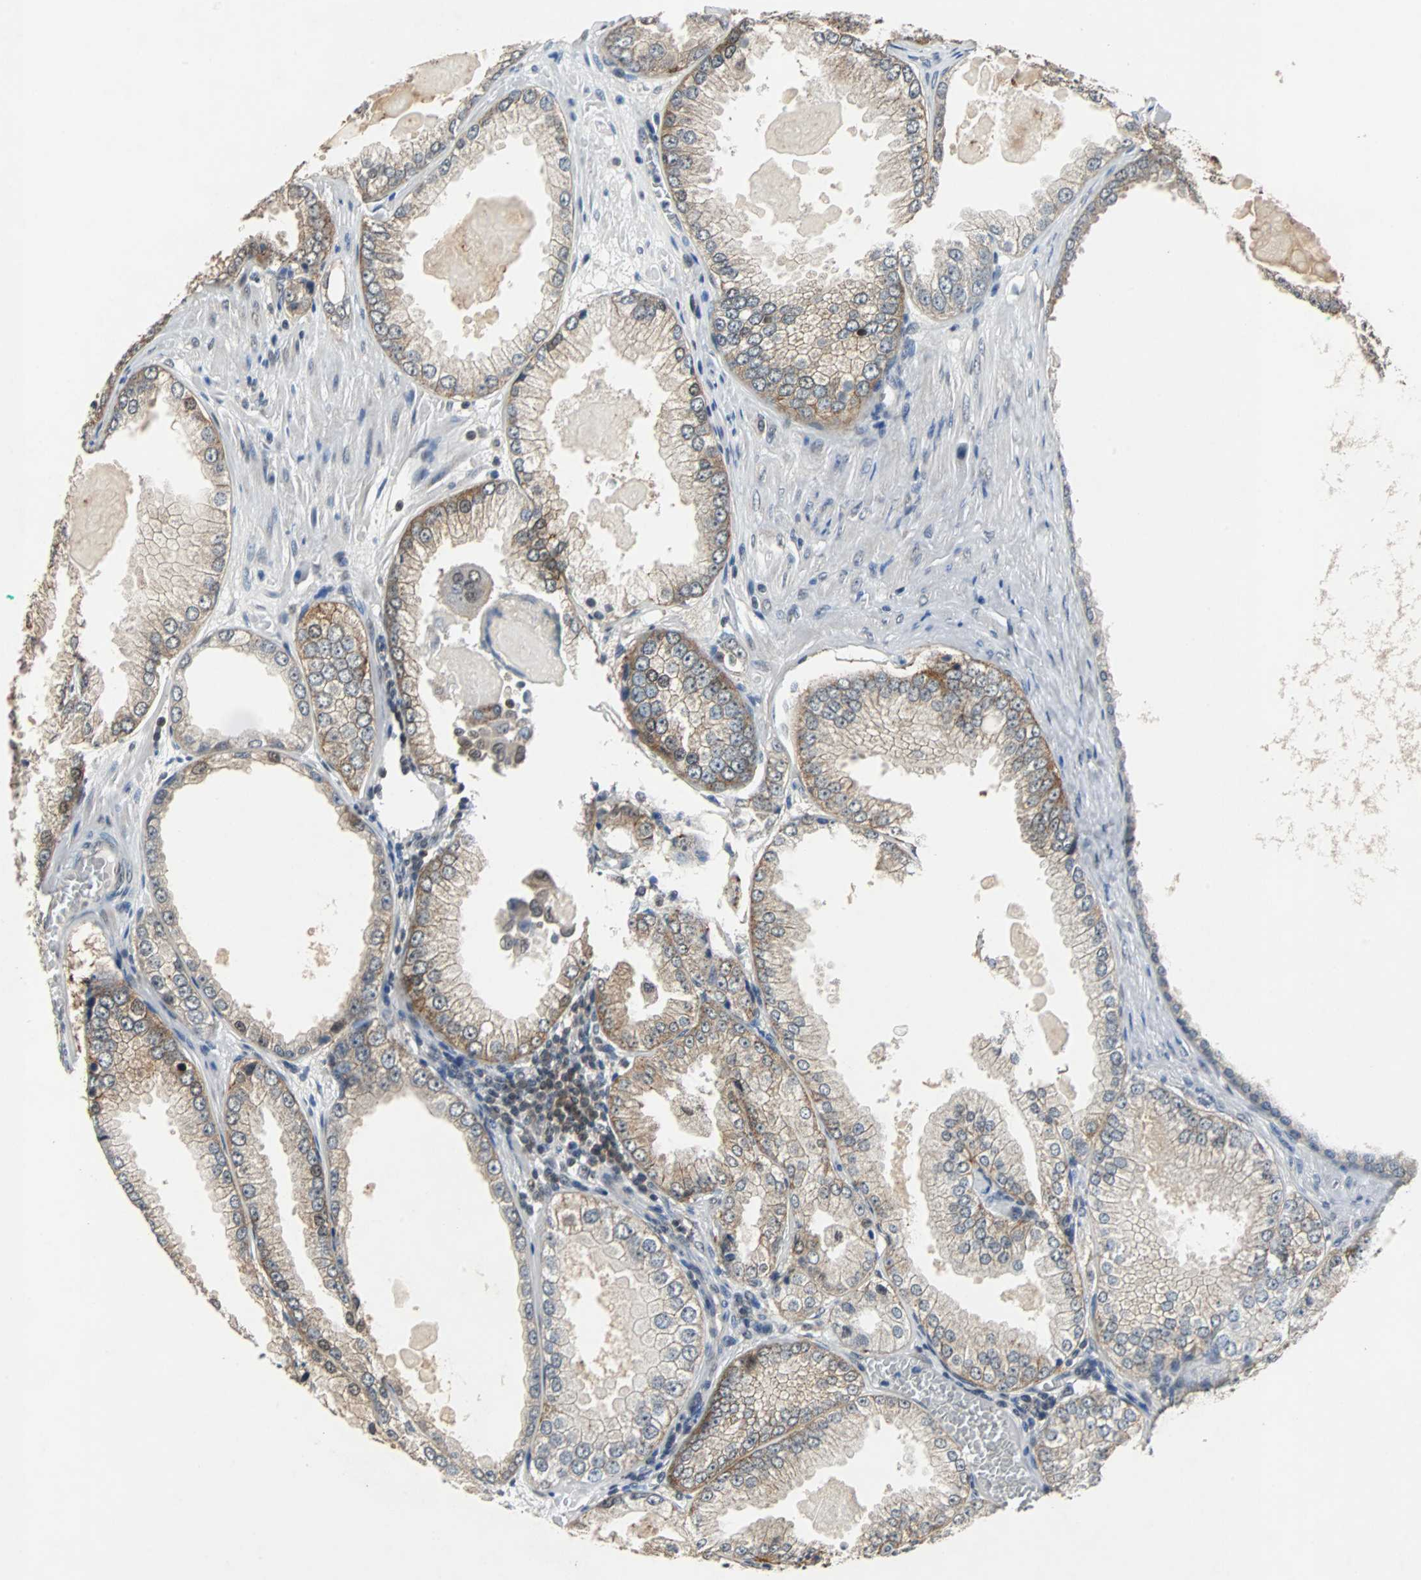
{"staining": {"intensity": "weak", "quantity": ">75%", "location": "cytoplasmic/membranous"}, "tissue": "prostate cancer", "cell_type": "Tumor cells", "image_type": "cancer", "snomed": [{"axis": "morphology", "description": "Adenocarcinoma, High grade"}, {"axis": "topography", "description": "Prostate"}], "caption": "The immunohistochemical stain shows weak cytoplasmic/membranous expression in tumor cells of prostate adenocarcinoma (high-grade) tissue.", "gene": "LSR", "patient": {"sex": "male", "age": 61}}